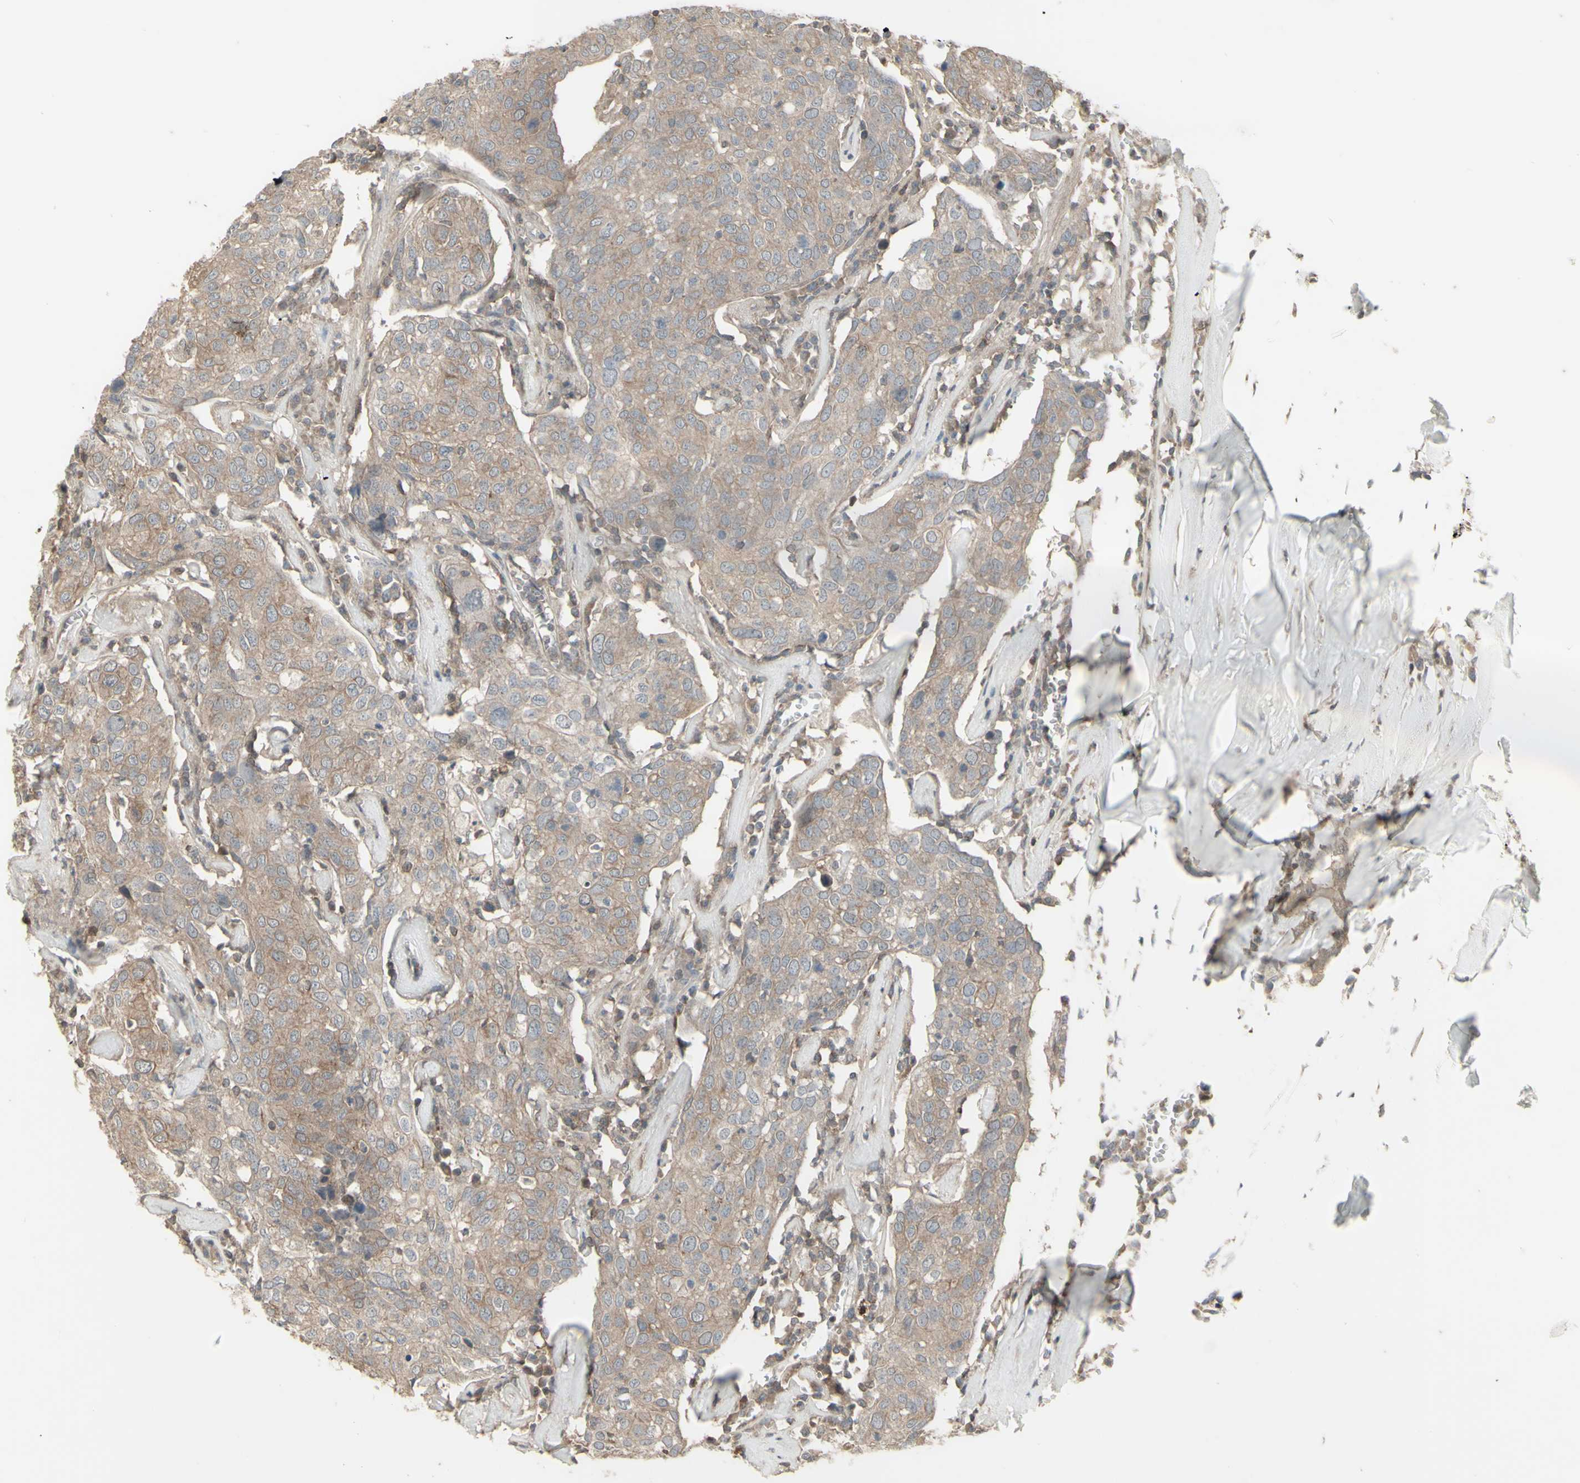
{"staining": {"intensity": "negative", "quantity": "none", "location": "none"}, "tissue": "head and neck cancer", "cell_type": "Tumor cells", "image_type": "cancer", "snomed": [{"axis": "morphology", "description": "Adenocarcinoma, NOS"}, {"axis": "topography", "description": "Salivary gland"}, {"axis": "topography", "description": "Head-Neck"}], "caption": "DAB (3,3'-diaminobenzidine) immunohistochemical staining of human head and neck cancer (adenocarcinoma) shows no significant expression in tumor cells.", "gene": "CSK", "patient": {"sex": "female", "age": 65}}